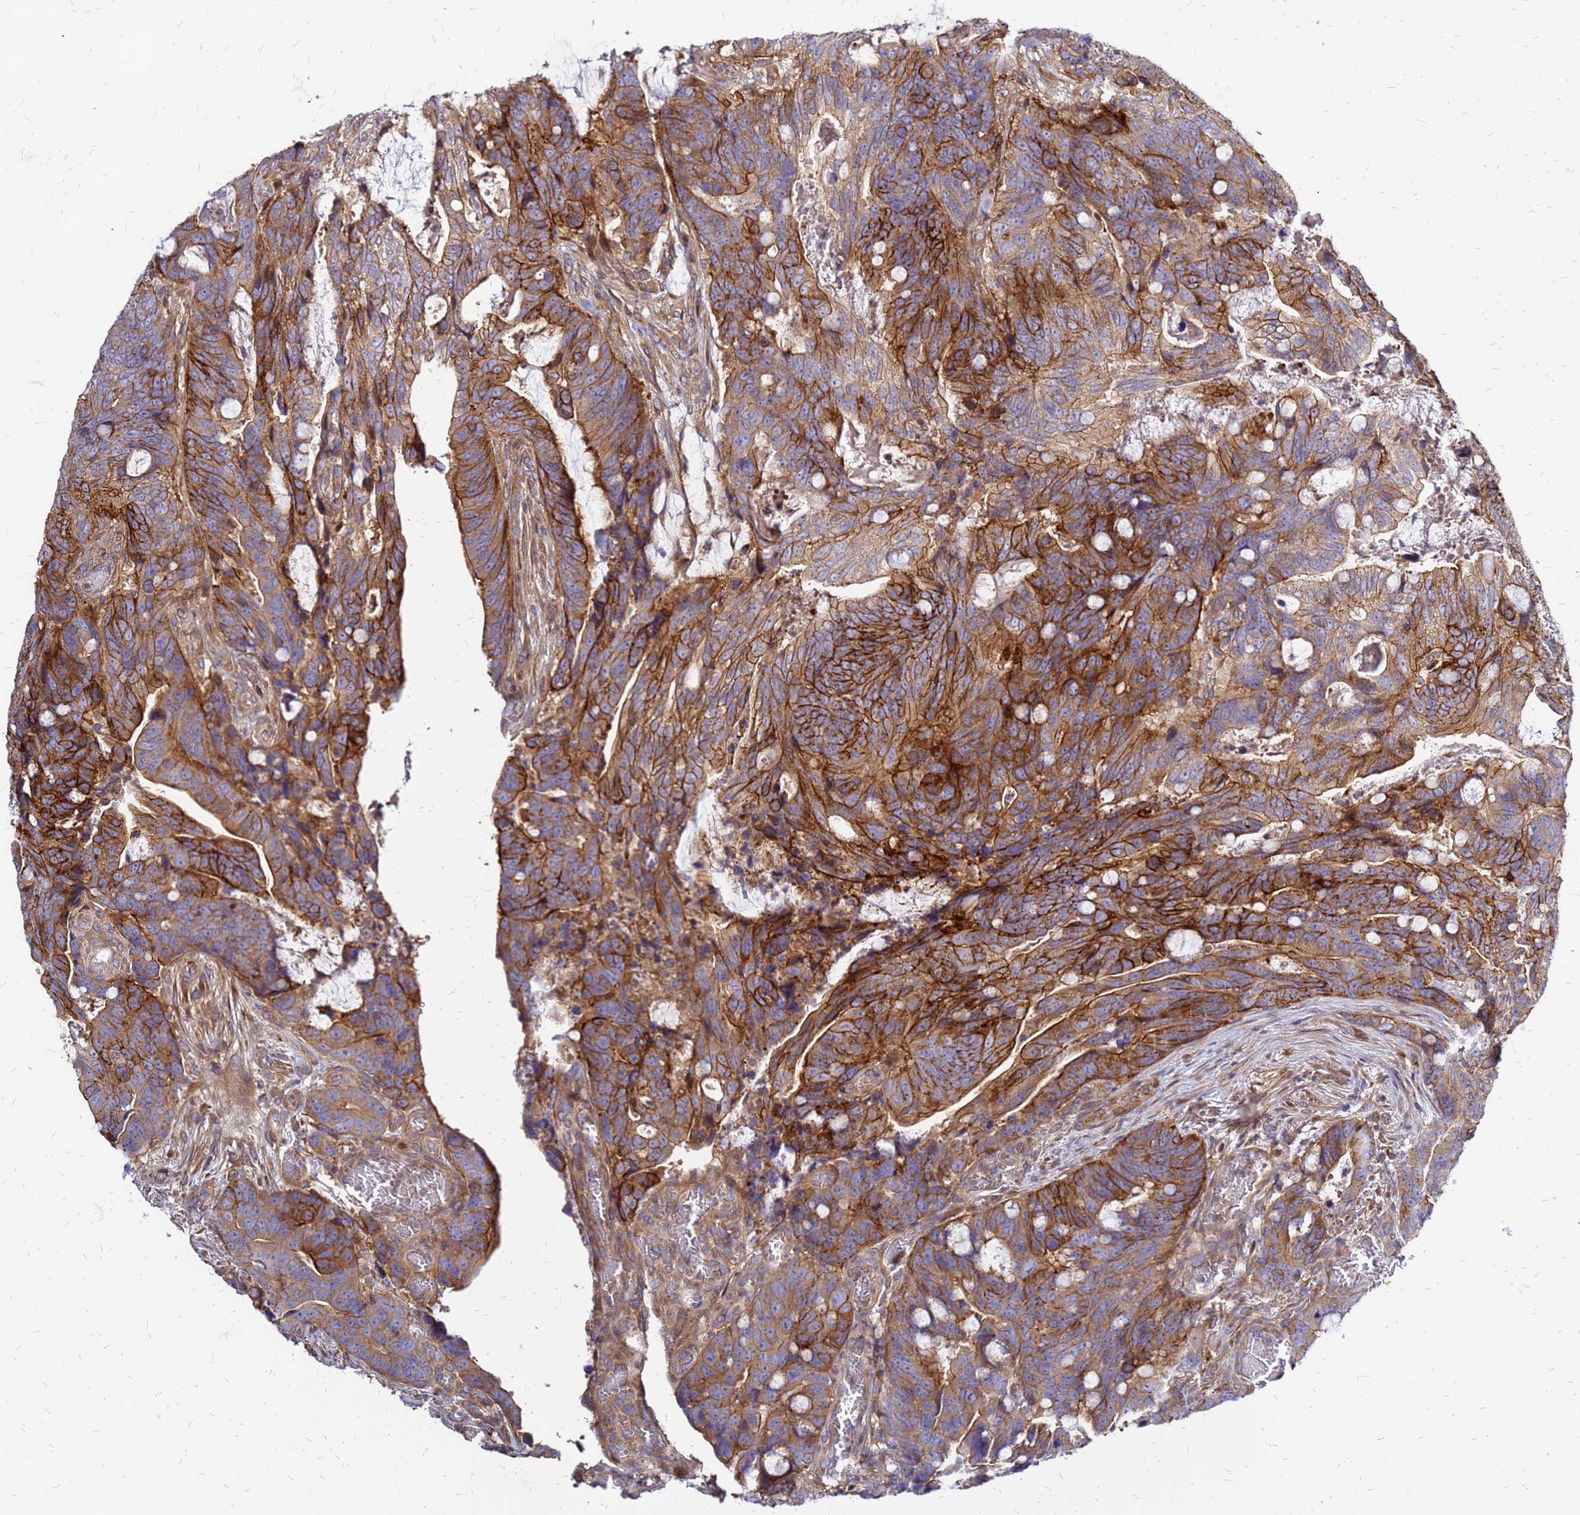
{"staining": {"intensity": "strong", "quantity": "25%-75%", "location": "cytoplasmic/membranous"}, "tissue": "colorectal cancer", "cell_type": "Tumor cells", "image_type": "cancer", "snomed": [{"axis": "morphology", "description": "Adenocarcinoma, NOS"}, {"axis": "topography", "description": "Colon"}], "caption": "Human adenocarcinoma (colorectal) stained with a protein marker shows strong staining in tumor cells.", "gene": "CYBC1", "patient": {"sex": "female", "age": 82}}